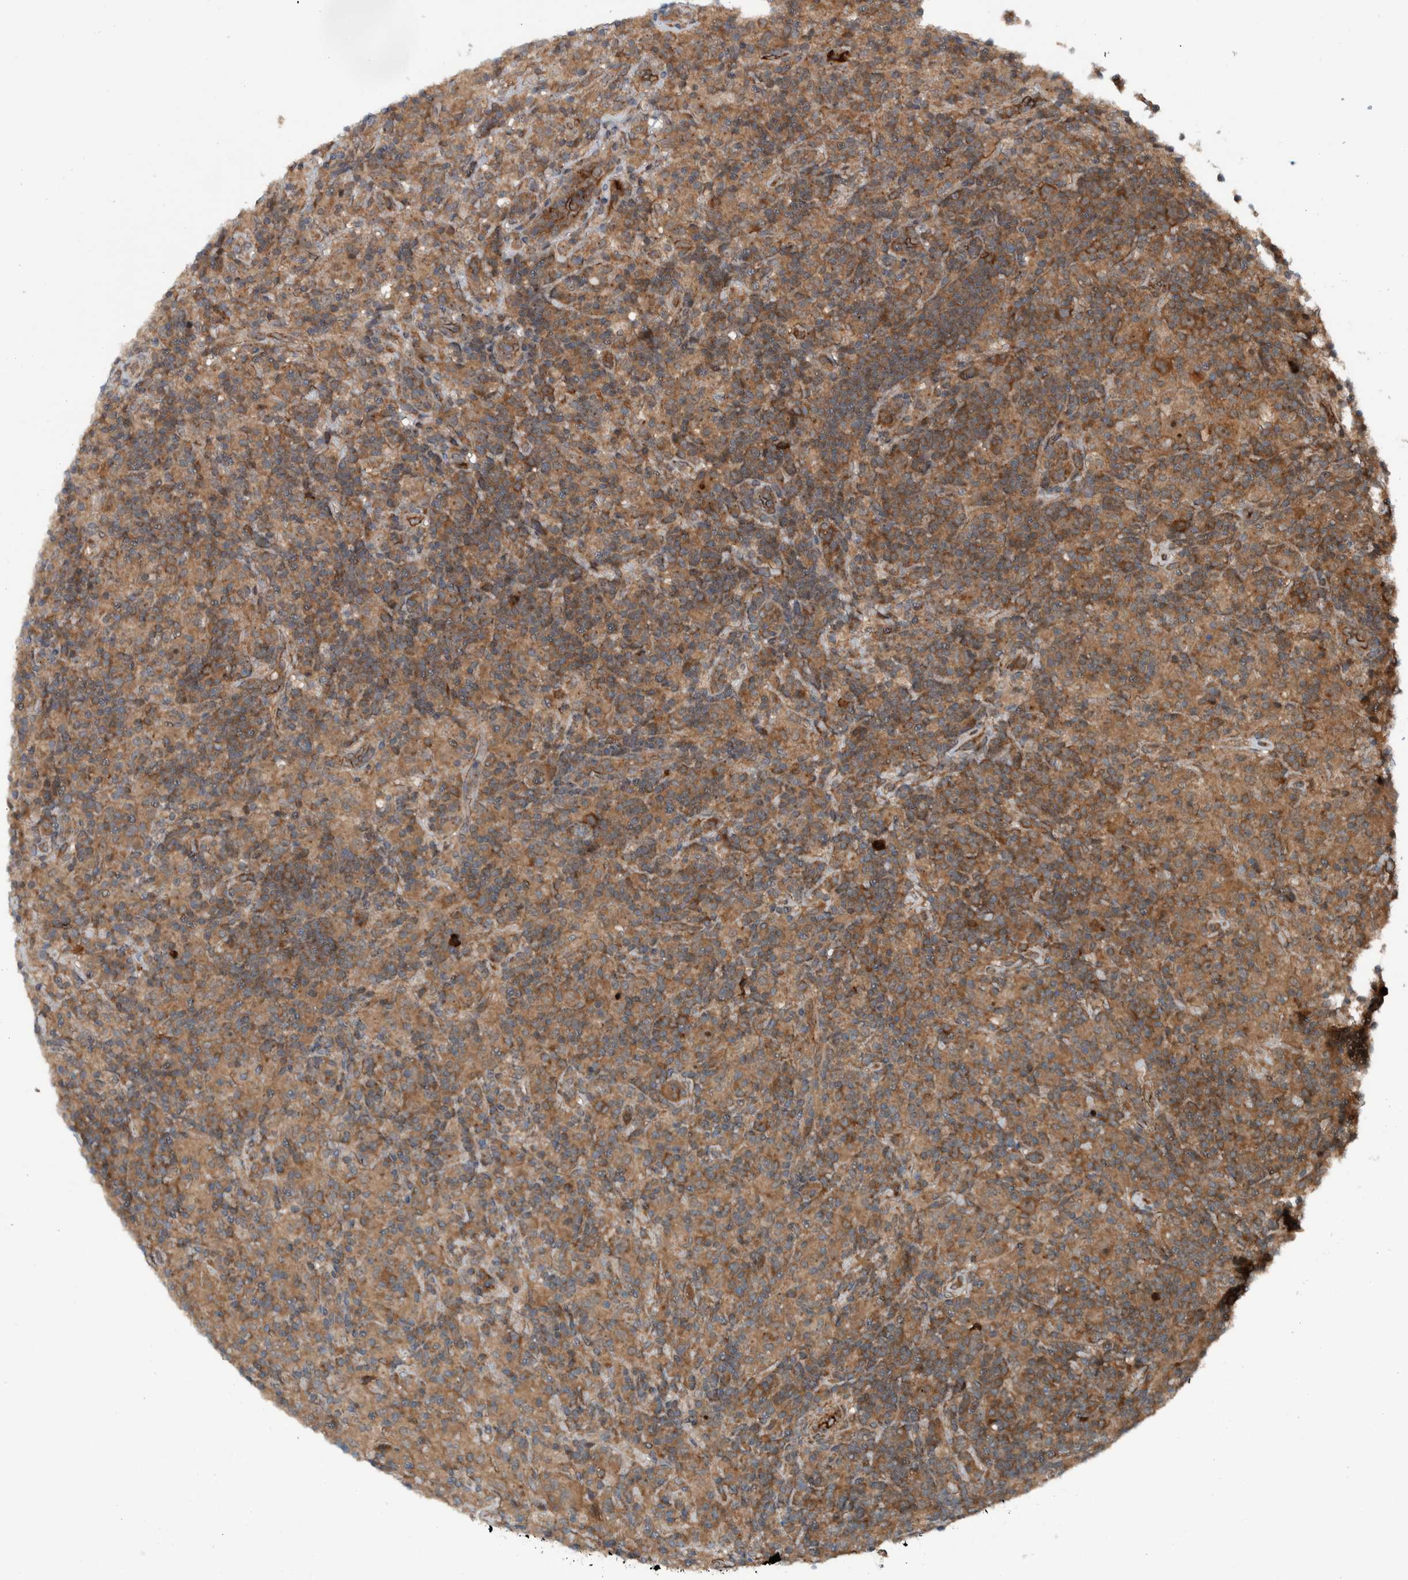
{"staining": {"intensity": "moderate", "quantity": ">75%", "location": "cytoplasmic/membranous"}, "tissue": "lymphoma", "cell_type": "Tumor cells", "image_type": "cancer", "snomed": [{"axis": "morphology", "description": "Hodgkin's disease, NOS"}, {"axis": "topography", "description": "Lymph node"}], "caption": "Lymphoma stained for a protein shows moderate cytoplasmic/membranous positivity in tumor cells. (Brightfield microscopy of DAB IHC at high magnification).", "gene": "CUEDC1", "patient": {"sex": "male", "age": 70}}